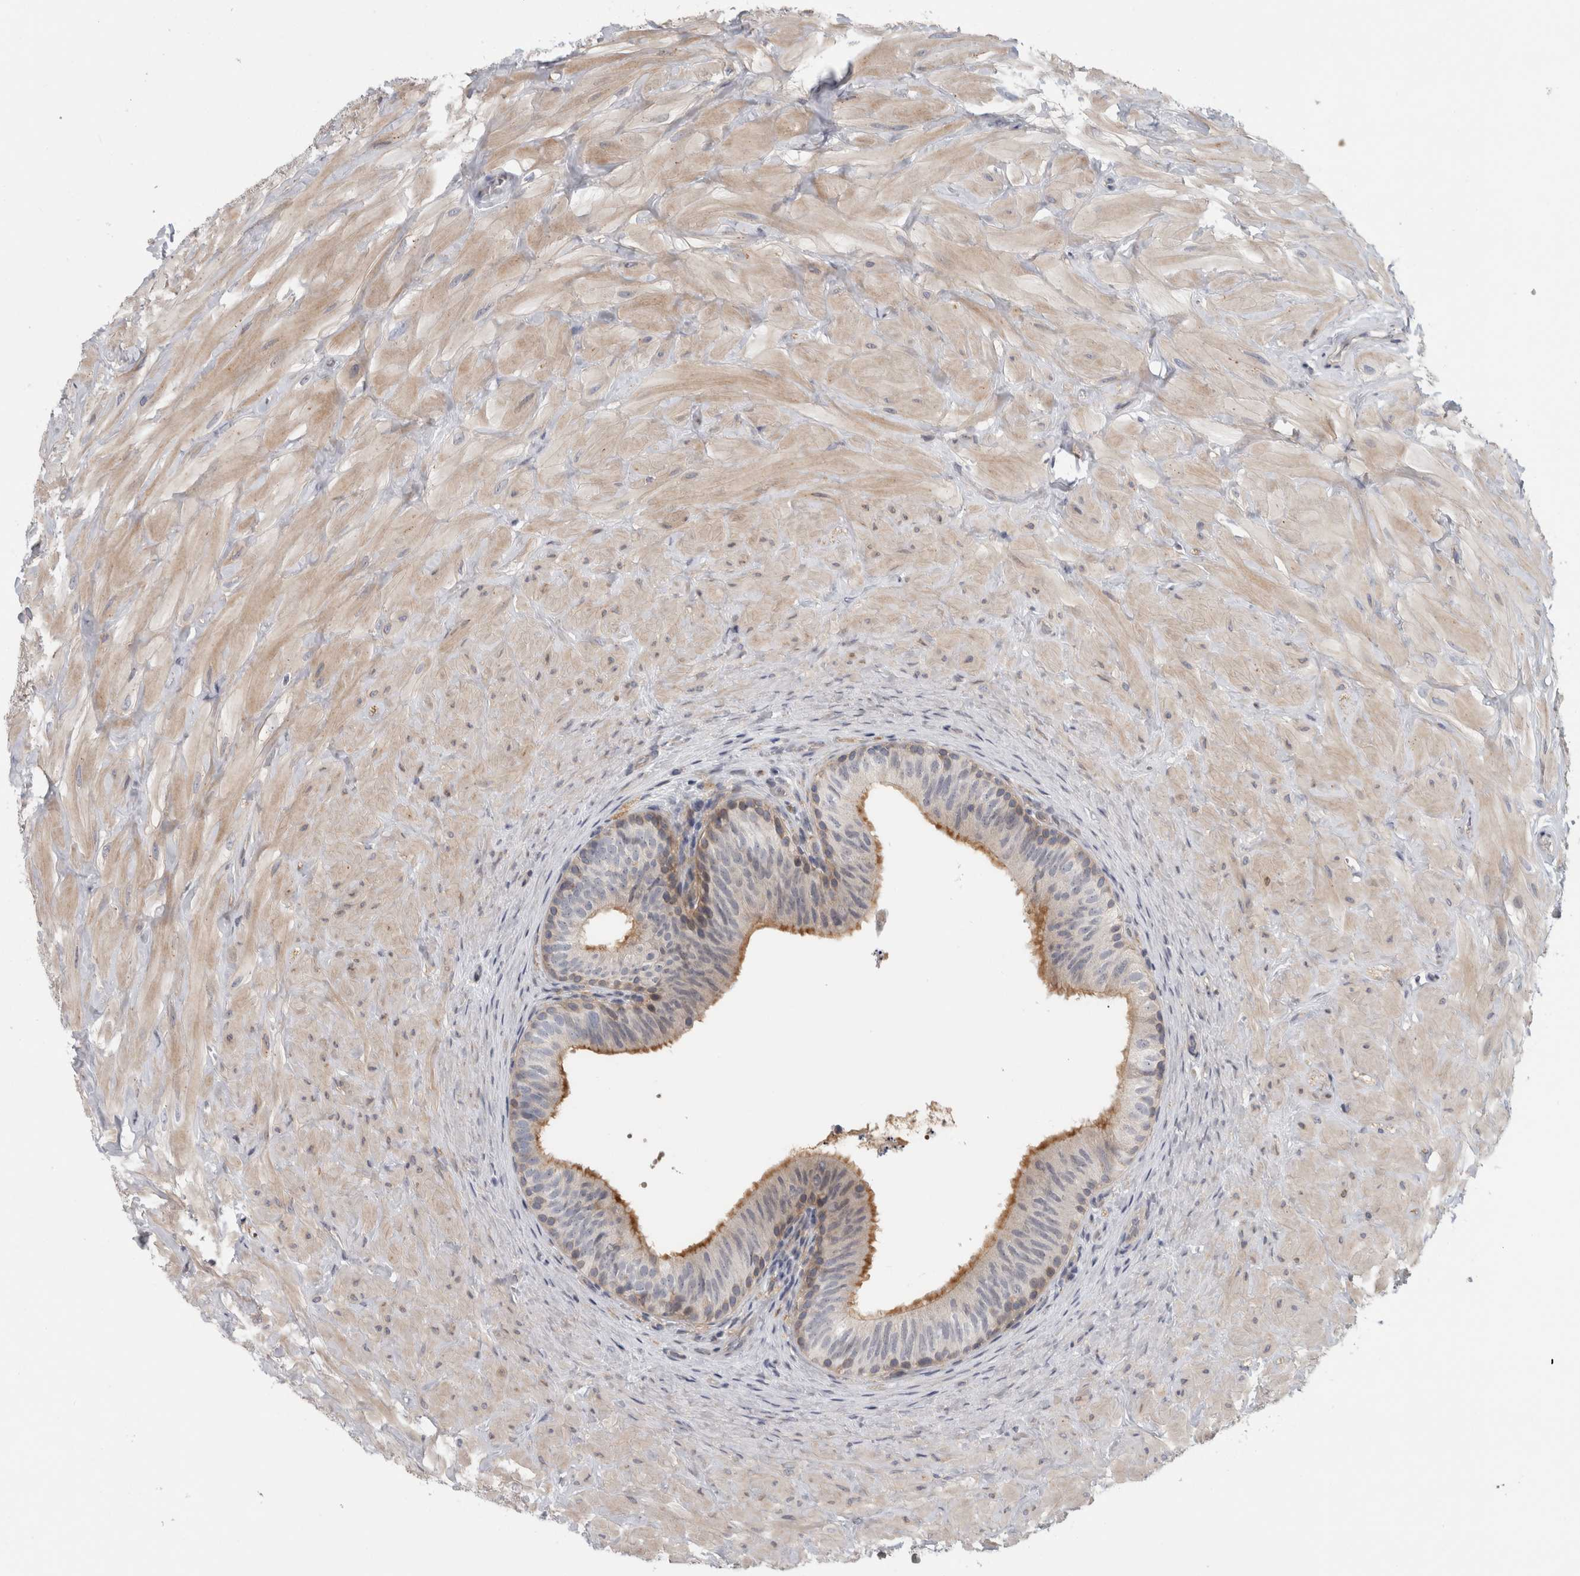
{"staining": {"intensity": "moderate", "quantity": "25%-75%", "location": "cytoplasmic/membranous"}, "tissue": "epididymis", "cell_type": "Glandular cells", "image_type": "normal", "snomed": [{"axis": "morphology", "description": "Normal tissue, NOS"}, {"axis": "topography", "description": "Soft tissue"}, {"axis": "topography", "description": "Epididymis"}], "caption": "Epididymis stained for a protein (brown) exhibits moderate cytoplasmic/membranous positive expression in about 25%-75% of glandular cells.", "gene": "ZNF804B", "patient": {"sex": "male", "age": 26}}